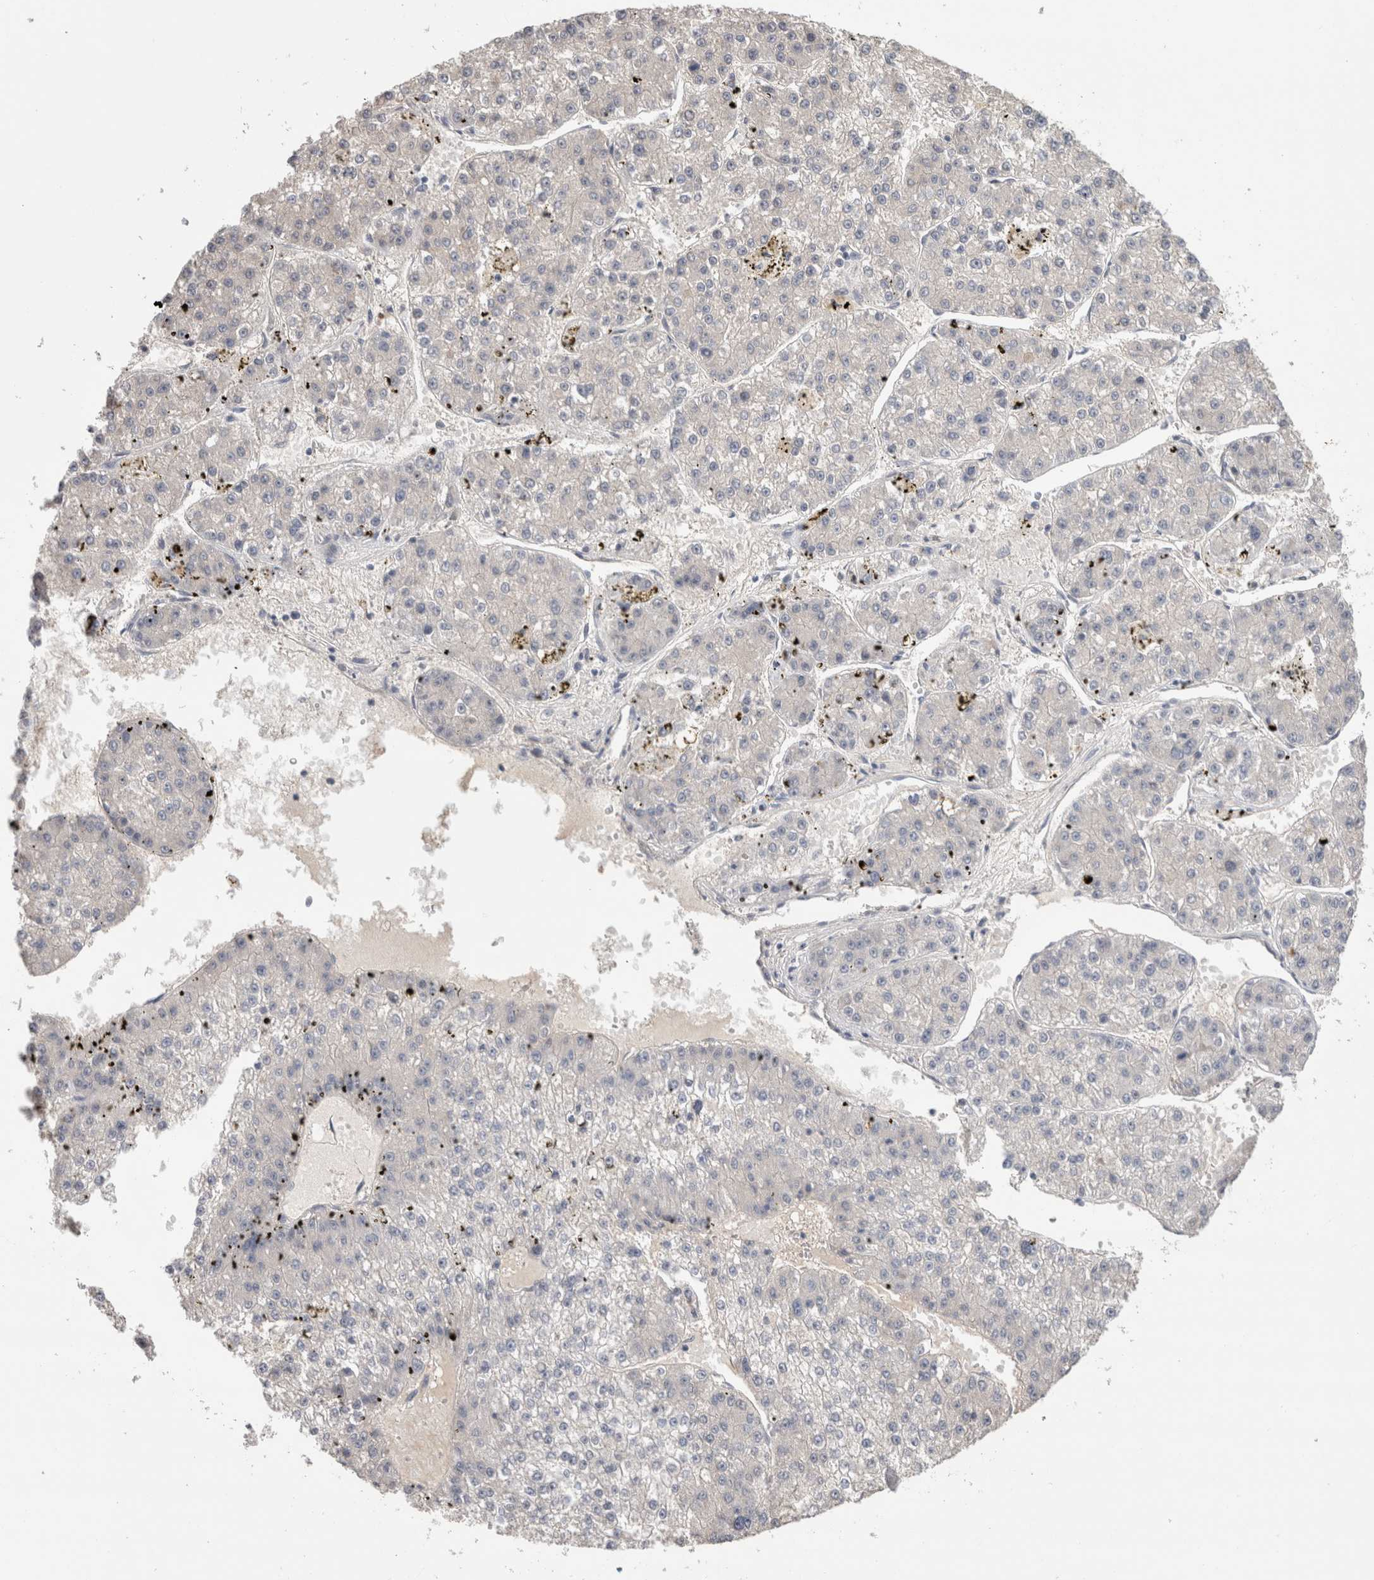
{"staining": {"intensity": "negative", "quantity": "none", "location": "none"}, "tissue": "liver cancer", "cell_type": "Tumor cells", "image_type": "cancer", "snomed": [{"axis": "morphology", "description": "Carcinoma, Hepatocellular, NOS"}, {"axis": "topography", "description": "Liver"}], "caption": "Hepatocellular carcinoma (liver) was stained to show a protein in brown. There is no significant staining in tumor cells.", "gene": "PPP3CC", "patient": {"sex": "female", "age": 73}}